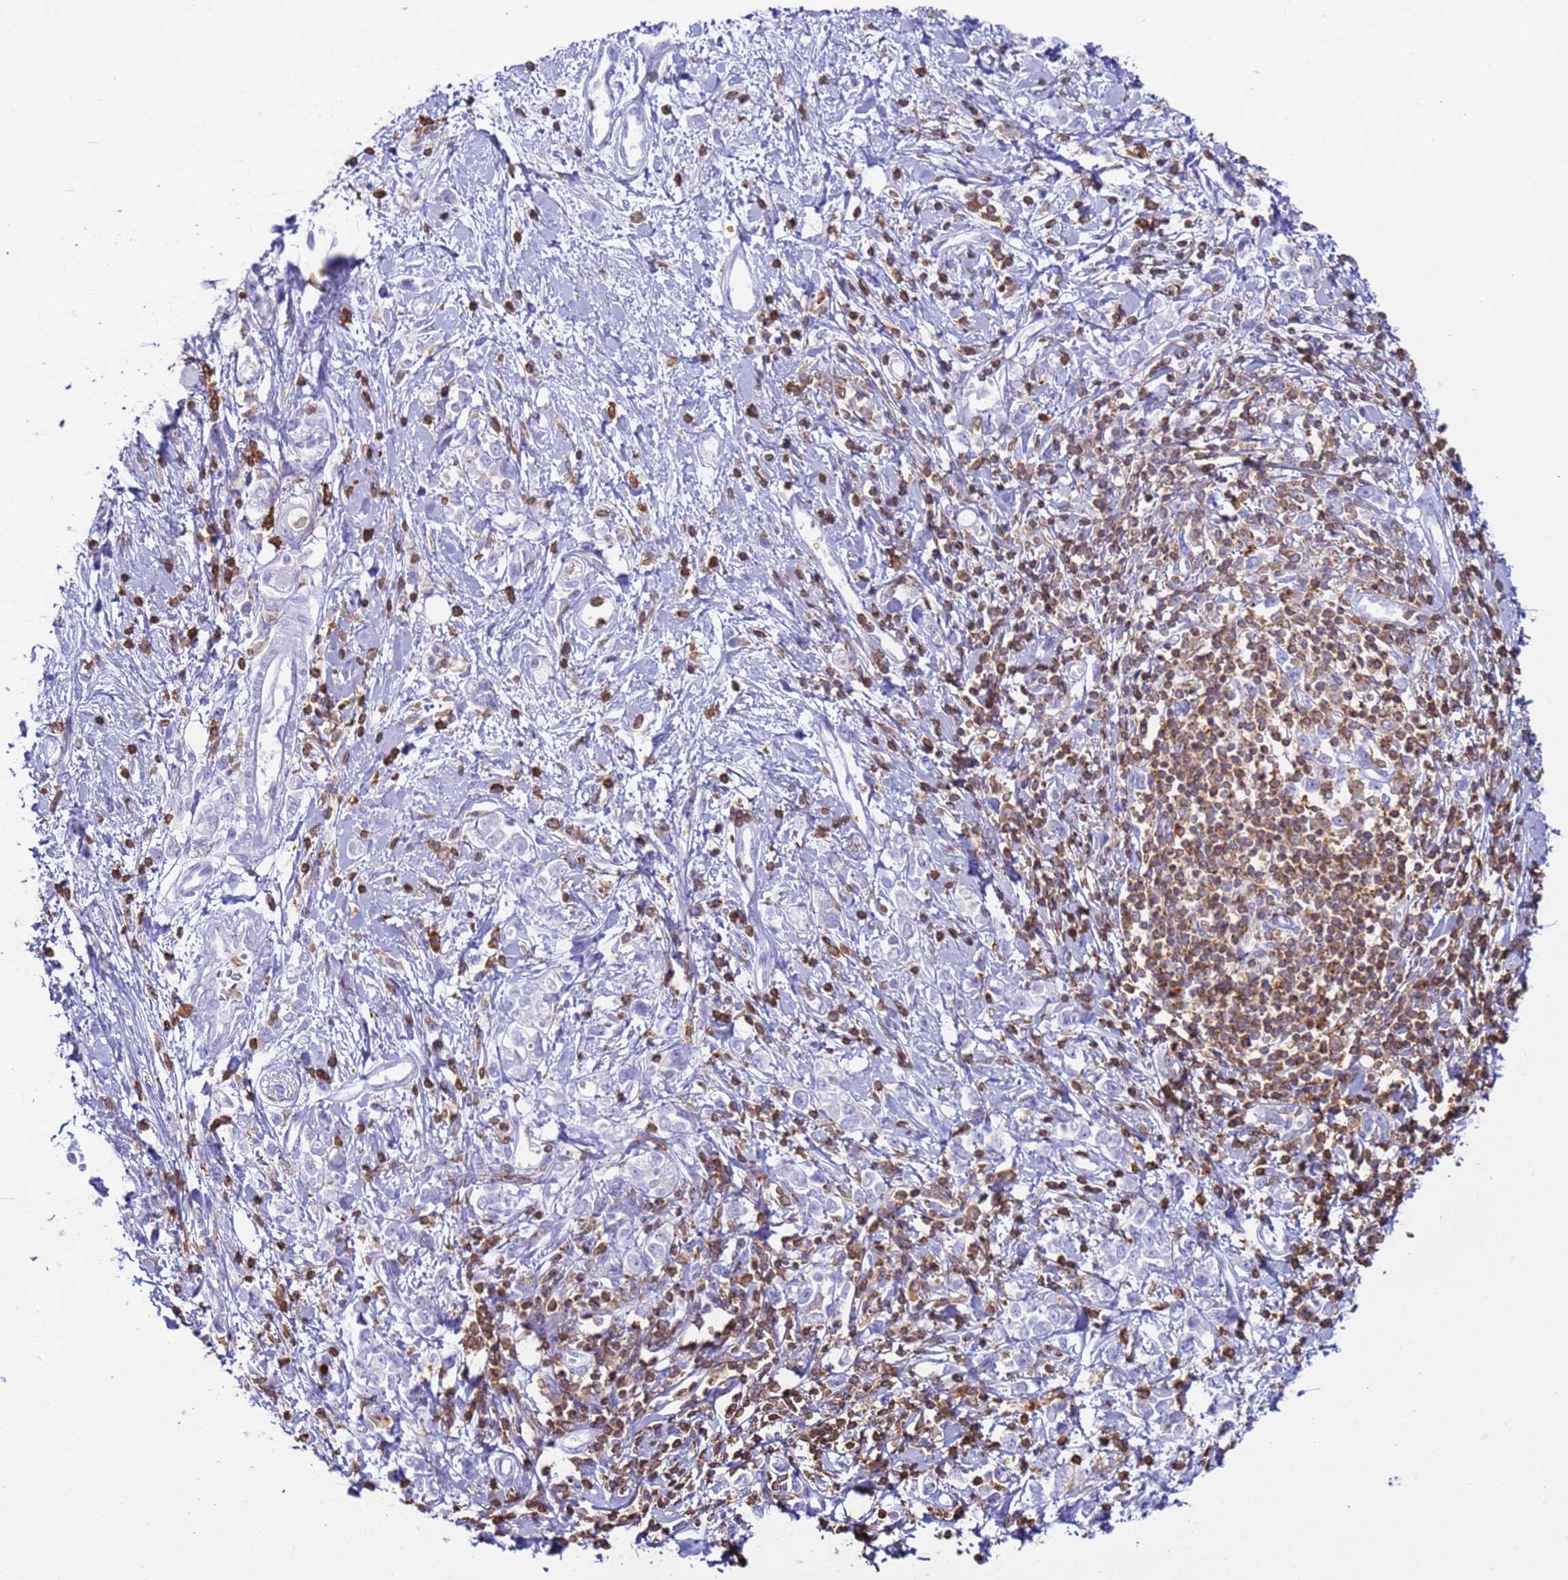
{"staining": {"intensity": "negative", "quantity": "none", "location": "none"}, "tissue": "stomach cancer", "cell_type": "Tumor cells", "image_type": "cancer", "snomed": [{"axis": "morphology", "description": "Adenocarcinoma, NOS"}, {"axis": "topography", "description": "Stomach"}], "caption": "There is no significant staining in tumor cells of stomach cancer.", "gene": "IRF5", "patient": {"sex": "female", "age": 76}}